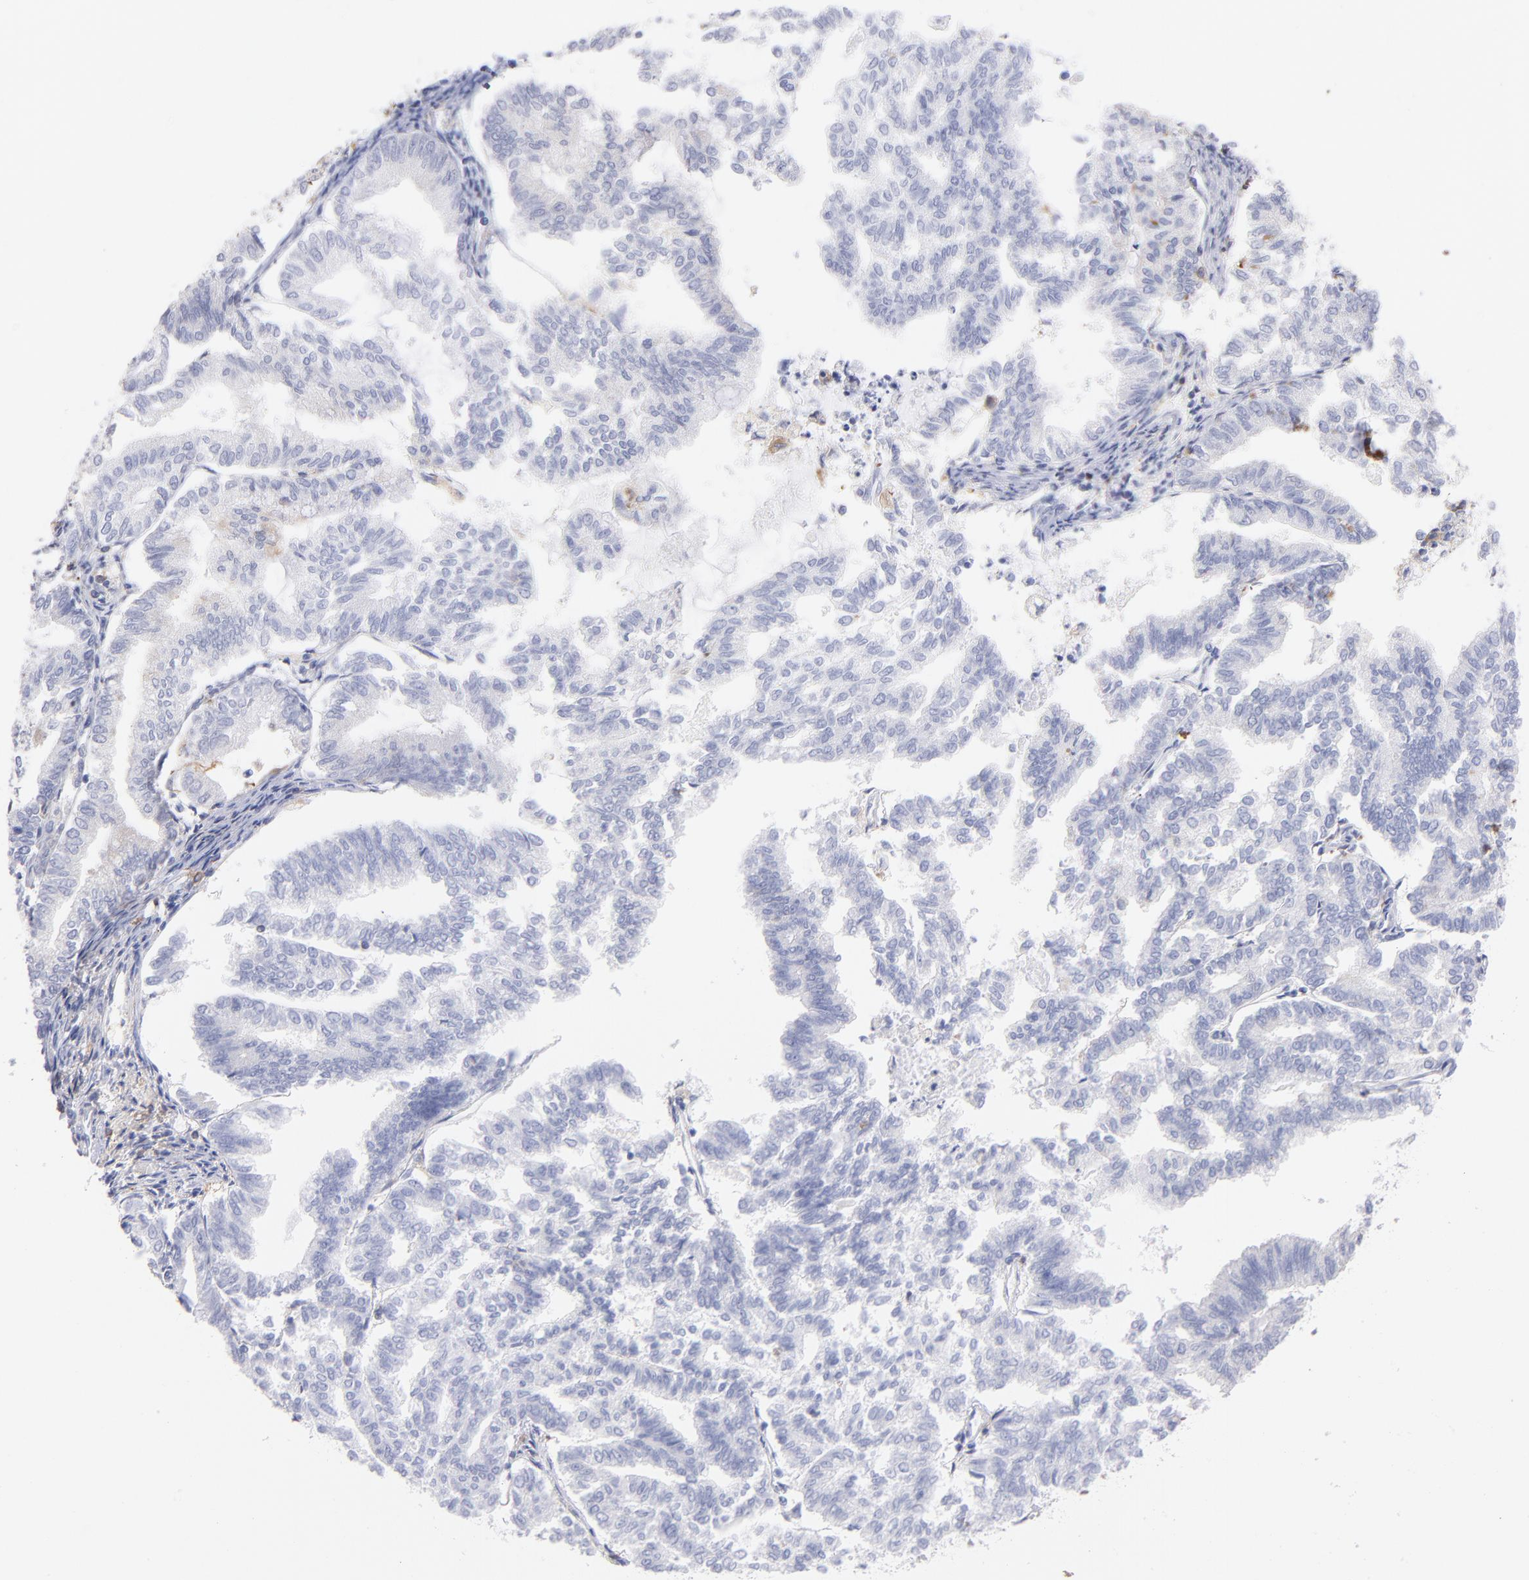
{"staining": {"intensity": "moderate", "quantity": "<25%", "location": "cytoplasmic/membranous"}, "tissue": "endometrial cancer", "cell_type": "Tumor cells", "image_type": "cancer", "snomed": [{"axis": "morphology", "description": "Adenocarcinoma, NOS"}, {"axis": "topography", "description": "Endometrium"}], "caption": "Protein expression analysis of adenocarcinoma (endometrial) displays moderate cytoplasmic/membranous expression in about <25% of tumor cells. The staining was performed using DAB to visualize the protein expression in brown, while the nuclei were stained in blue with hematoxylin (Magnification: 20x).", "gene": "PRKCA", "patient": {"sex": "female", "age": 79}}